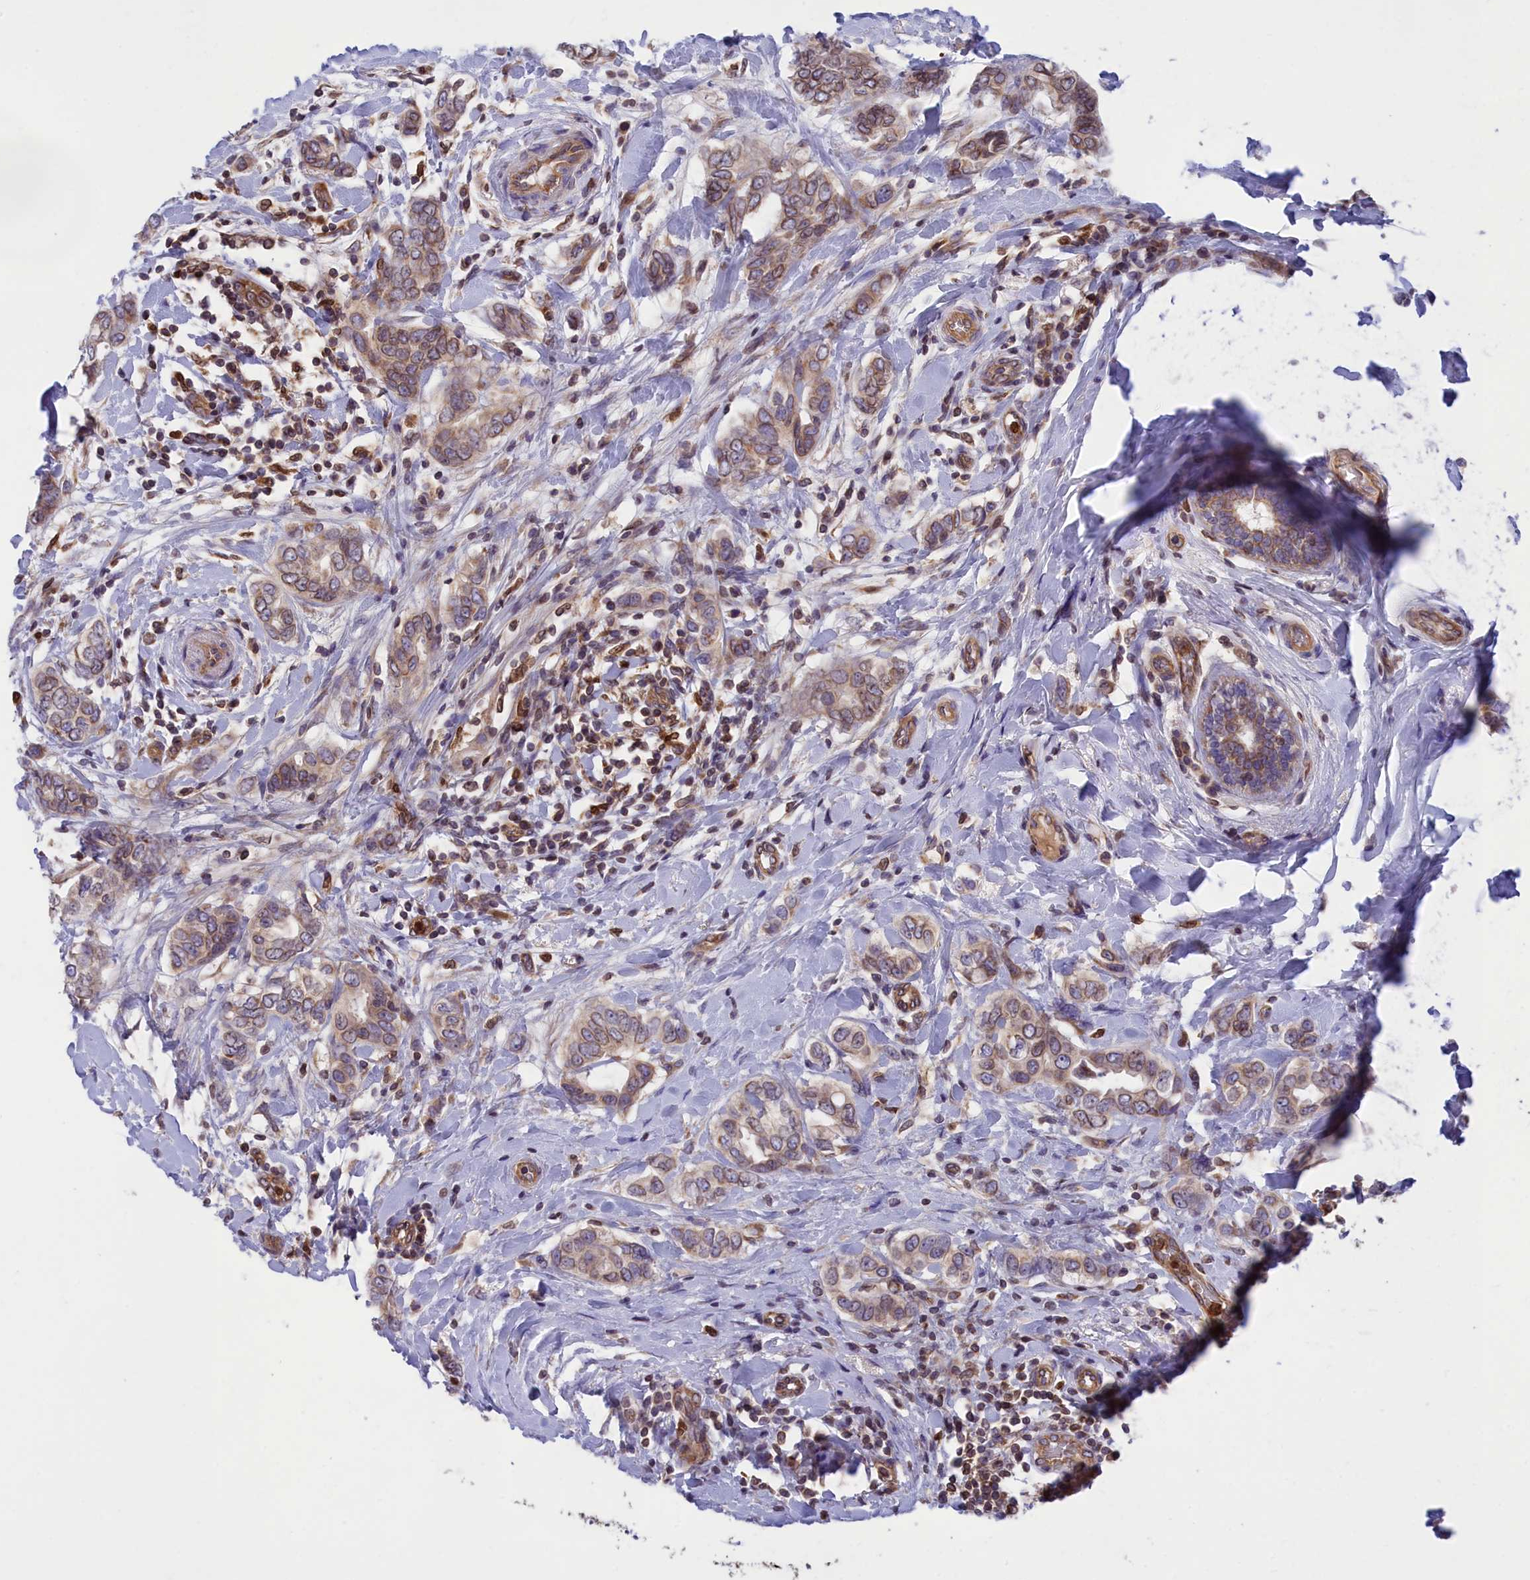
{"staining": {"intensity": "moderate", "quantity": ">75%", "location": "cytoplasmic/membranous"}, "tissue": "breast cancer", "cell_type": "Tumor cells", "image_type": "cancer", "snomed": [{"axis": "morphology", "description": "Lobular carcinoma"}, {"axis": "topography", "description": "Breast"}], "caption": "This image demonstrates immunohistochemistry (IHC) staining of lobular carcinoma (breast), with medium moderate cytoplasmic/membranous expression in about >75% of tumor cells.", "gene": "PKHD1L1", "patient": {"sex": "female", "age": 51}}